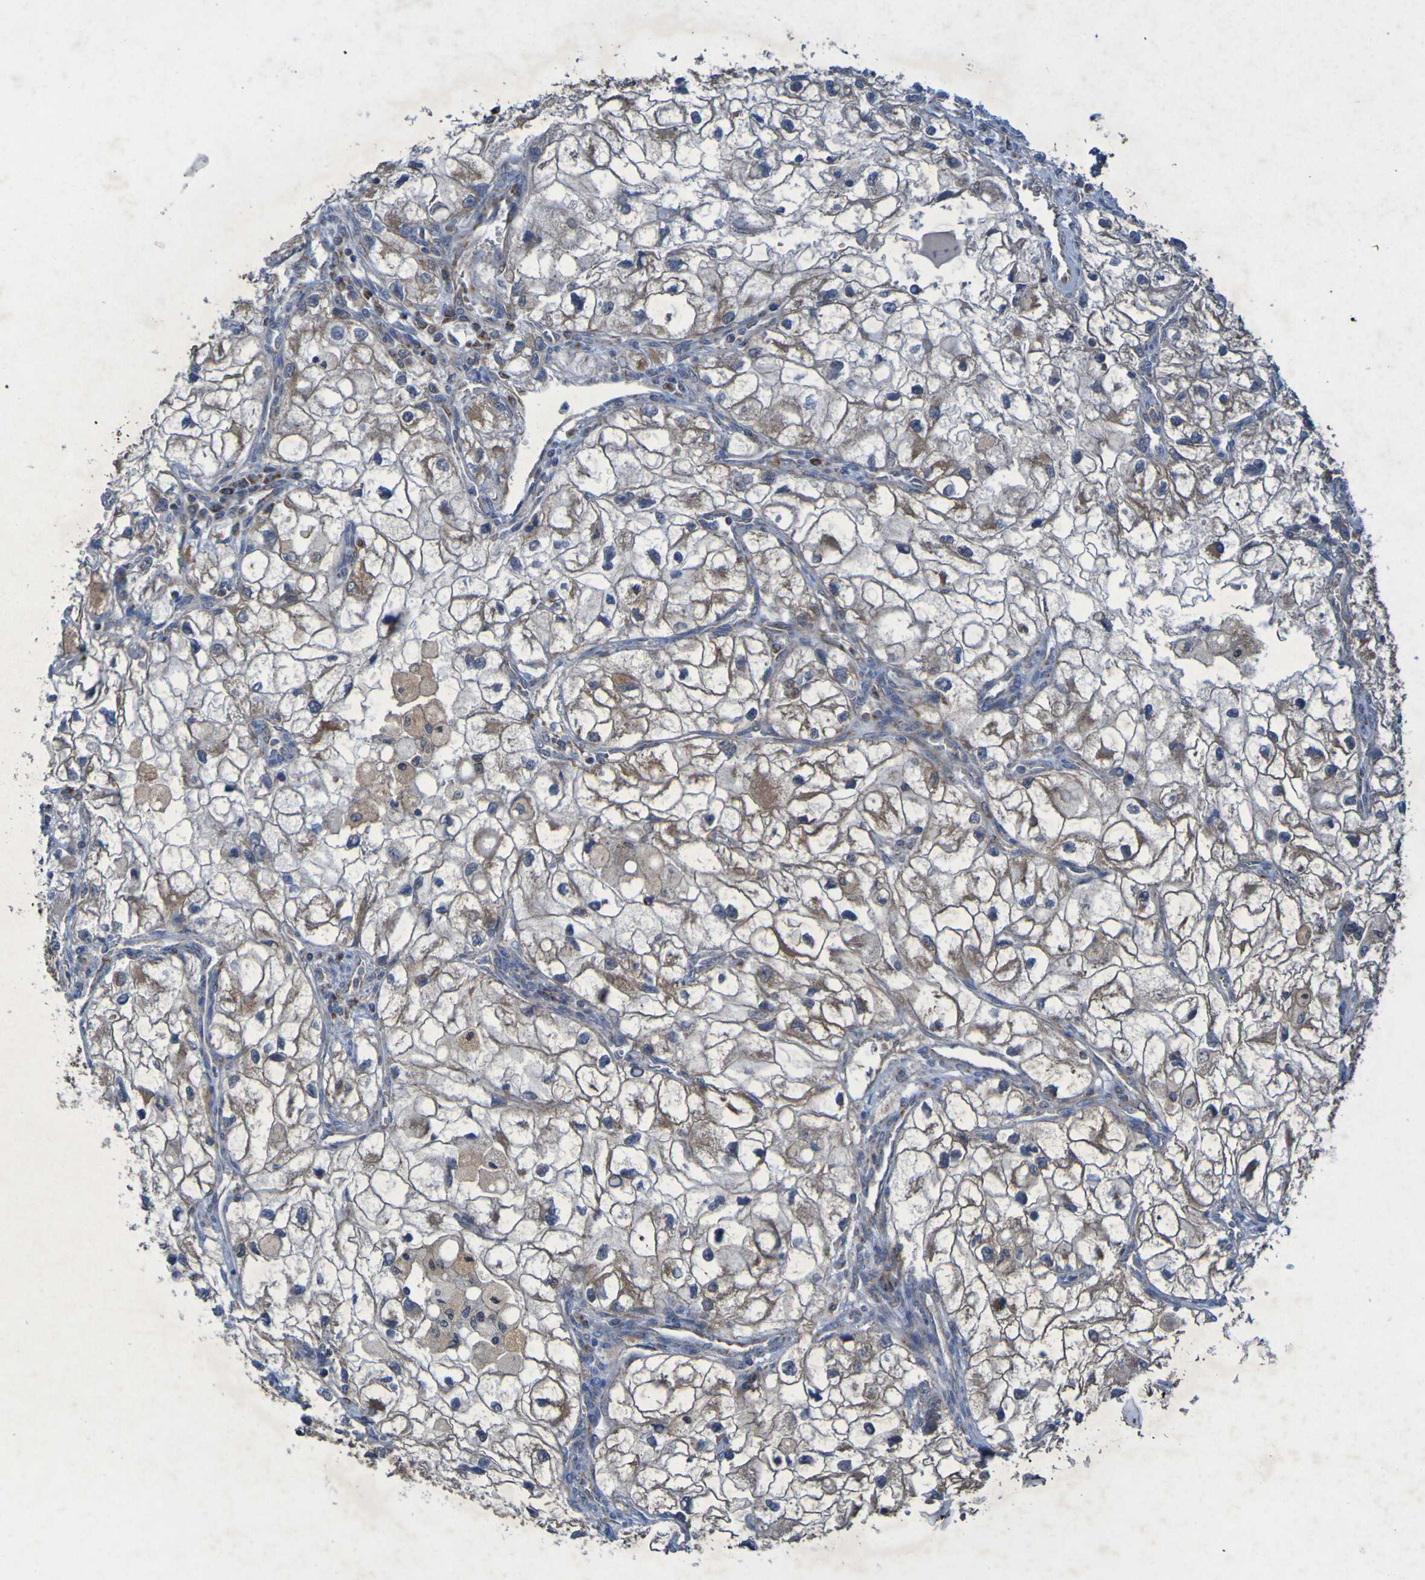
{"staining": {"intensity": "weak", "quantity": "<25%", "location": "cytoplasmic/membranous"}, "tissue": "renal cancer", "cell_type": "Tumor cells", "image_type": "cancer", "snomed": [{"axis": "morphology", "description": "Adenocarcinoma, NOS"}, {"axis": "topography", "description": "Kidney"}], "caption": "Immunohistochemistry (IHC) histopathology image of renal cancer (adenocarcinoma) stained for a protein (brown), which shows no positivity in tumor cells.", "gene": "CCDC51", "patient": {"sex": "female", "age": 70}}